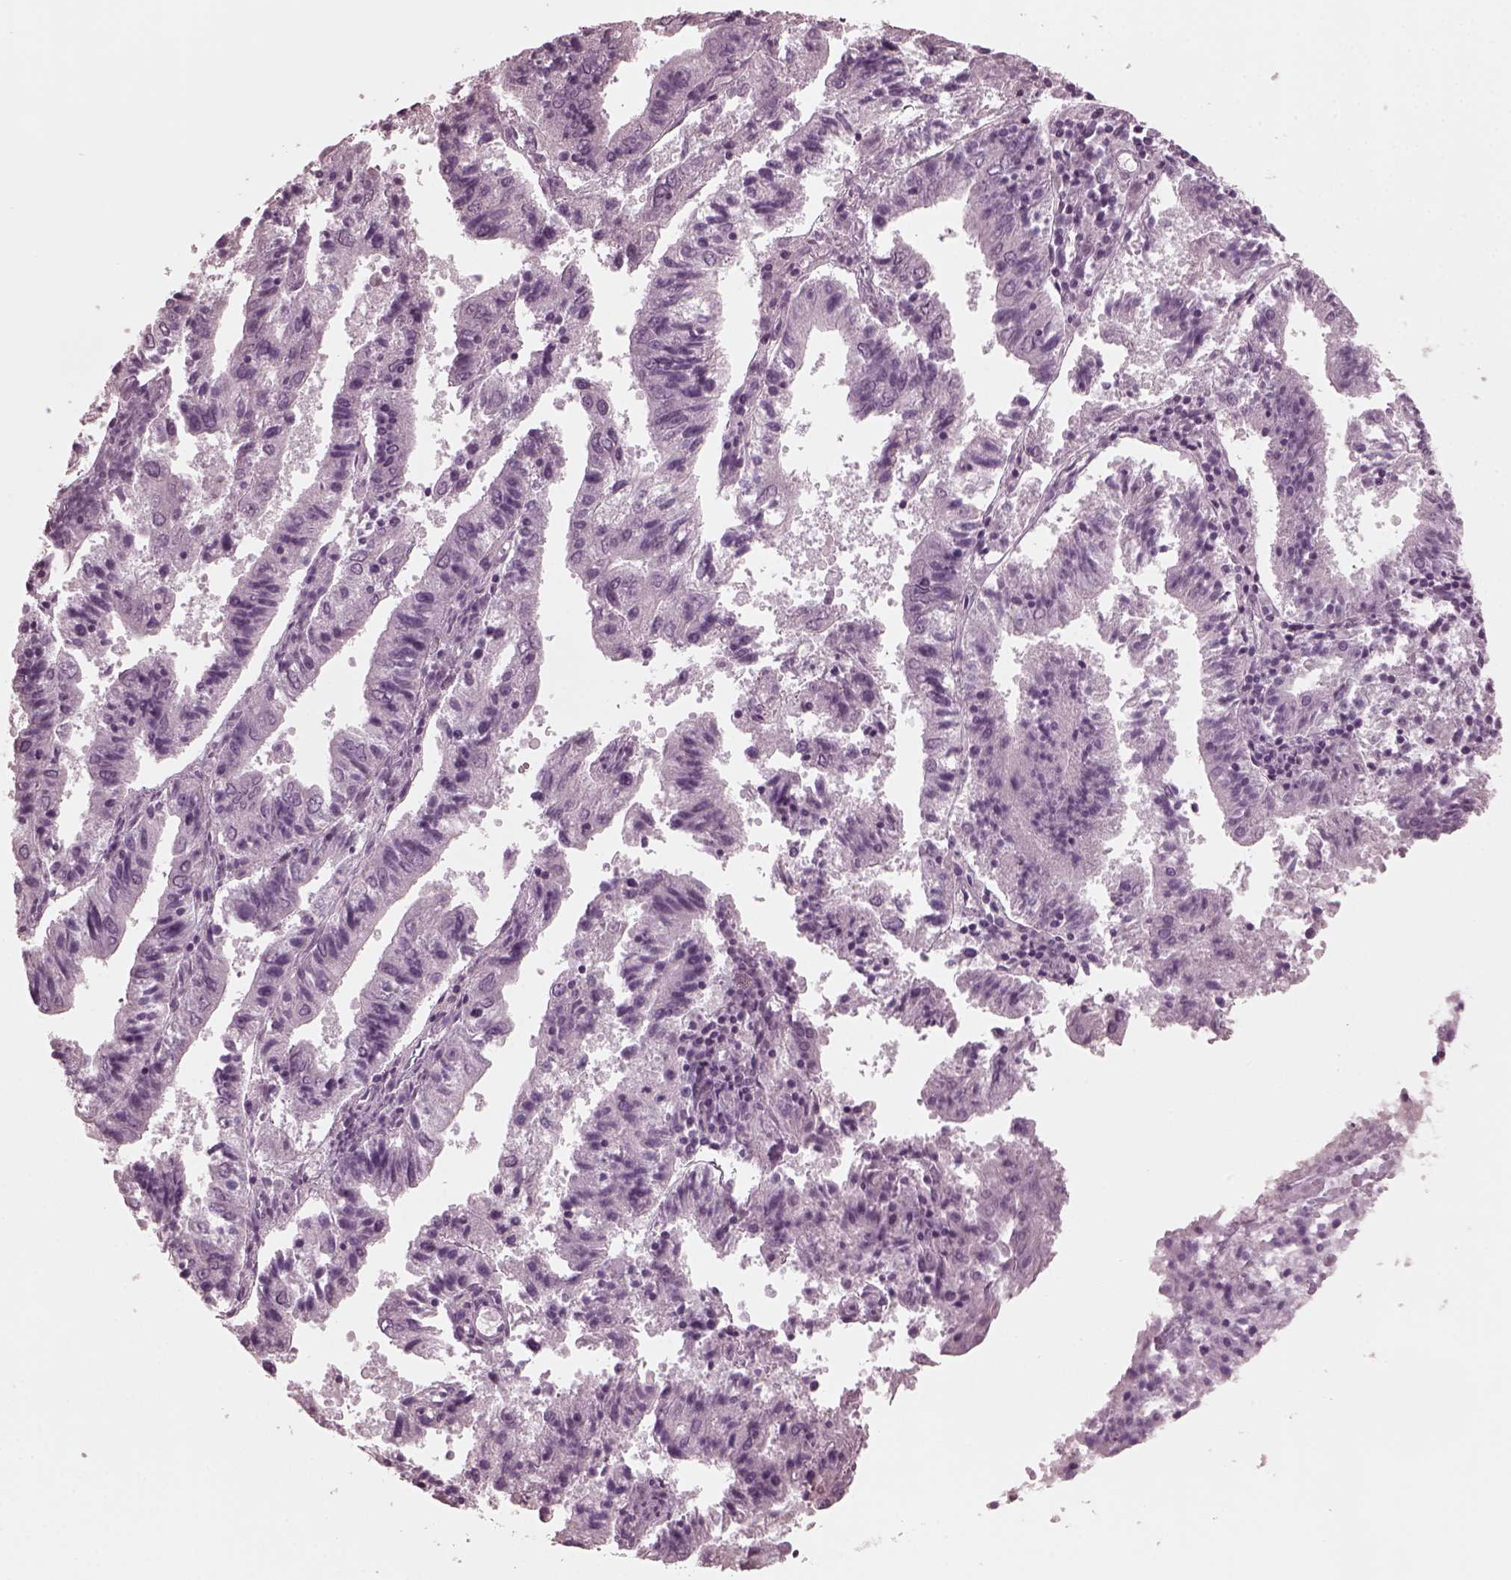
{"staining": {"intensity": "negative", "quantity": "none", "location": "none"}, "tissue": "endometrial cancer", "cell_type": "Tumor cells", "image_type": "cancer", "snomed": [{"axis": "morphology", "description": "Adenocarcinoma, NOS"}, {"axis": "topography", "description": "Endometrium"}], "caption": "An immunohistochemistry (IHC) micrograph of adenocarcinoma (endometrial) is shown. There is no staining in tumor cells of adenocarcinoma (endometrial).", "gene": "GRM6", "patient": {"sex": "female", "age": 82}}